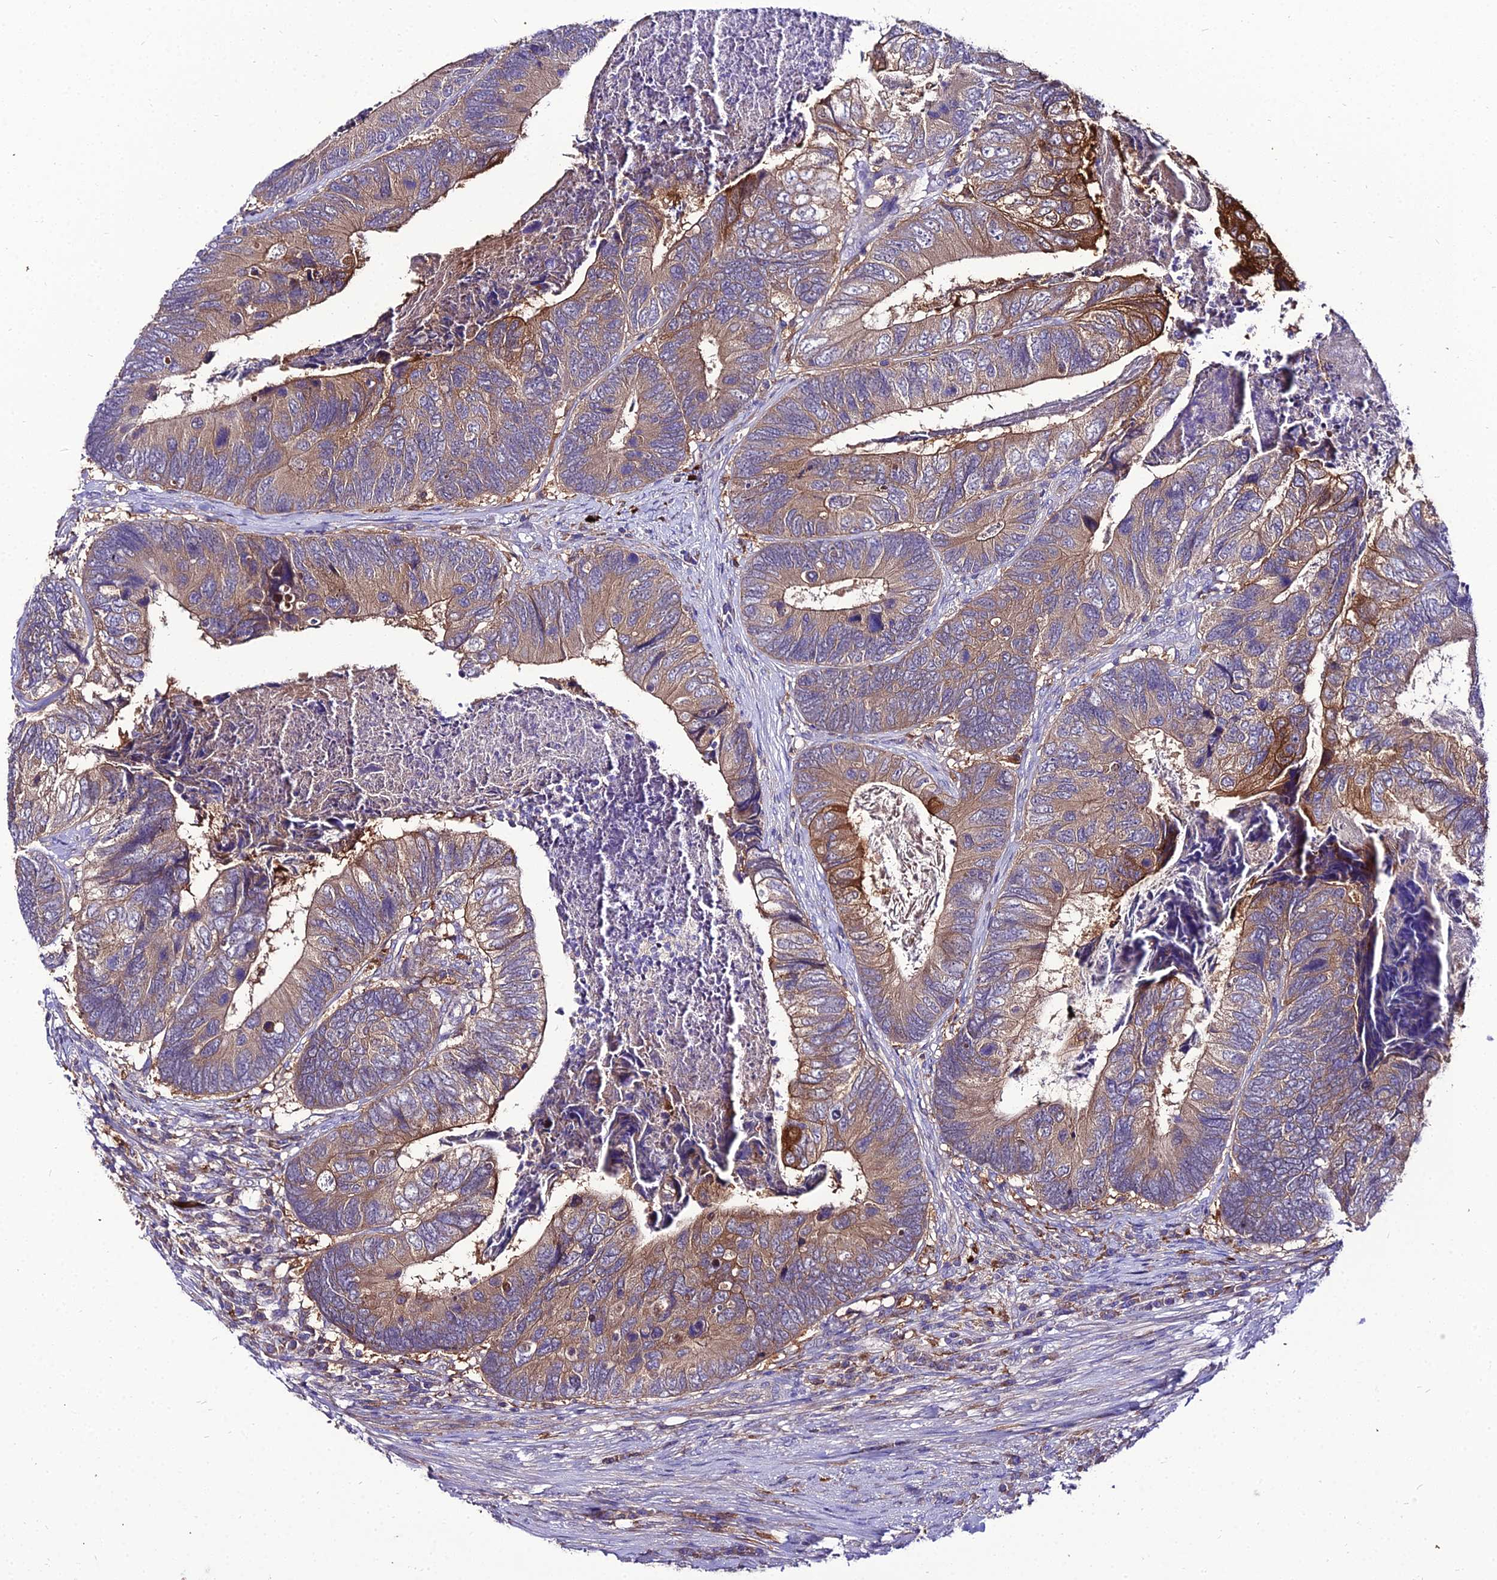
{"staining": {"intensity": "moderate", "quantity": ">75%", "location": "cytoplasmic/membranous"}, "tissue": "colorectal cancer", "cell_type": "Tumor cells", "image_type": "cancer", "snomed": [{"axis": "morphology", "description": "Adenocarcinoma, NOS"}, {"axis": "topography", "description": "Colon"}], "caption": "Protein expression analysis of human colorectal adenocarcinoma reveals moderate cytoplasmic/membranous expression in about >75% of tumor cells.", "gene": "C2orf69", "patient": {"sex": "female", "age": 67}}